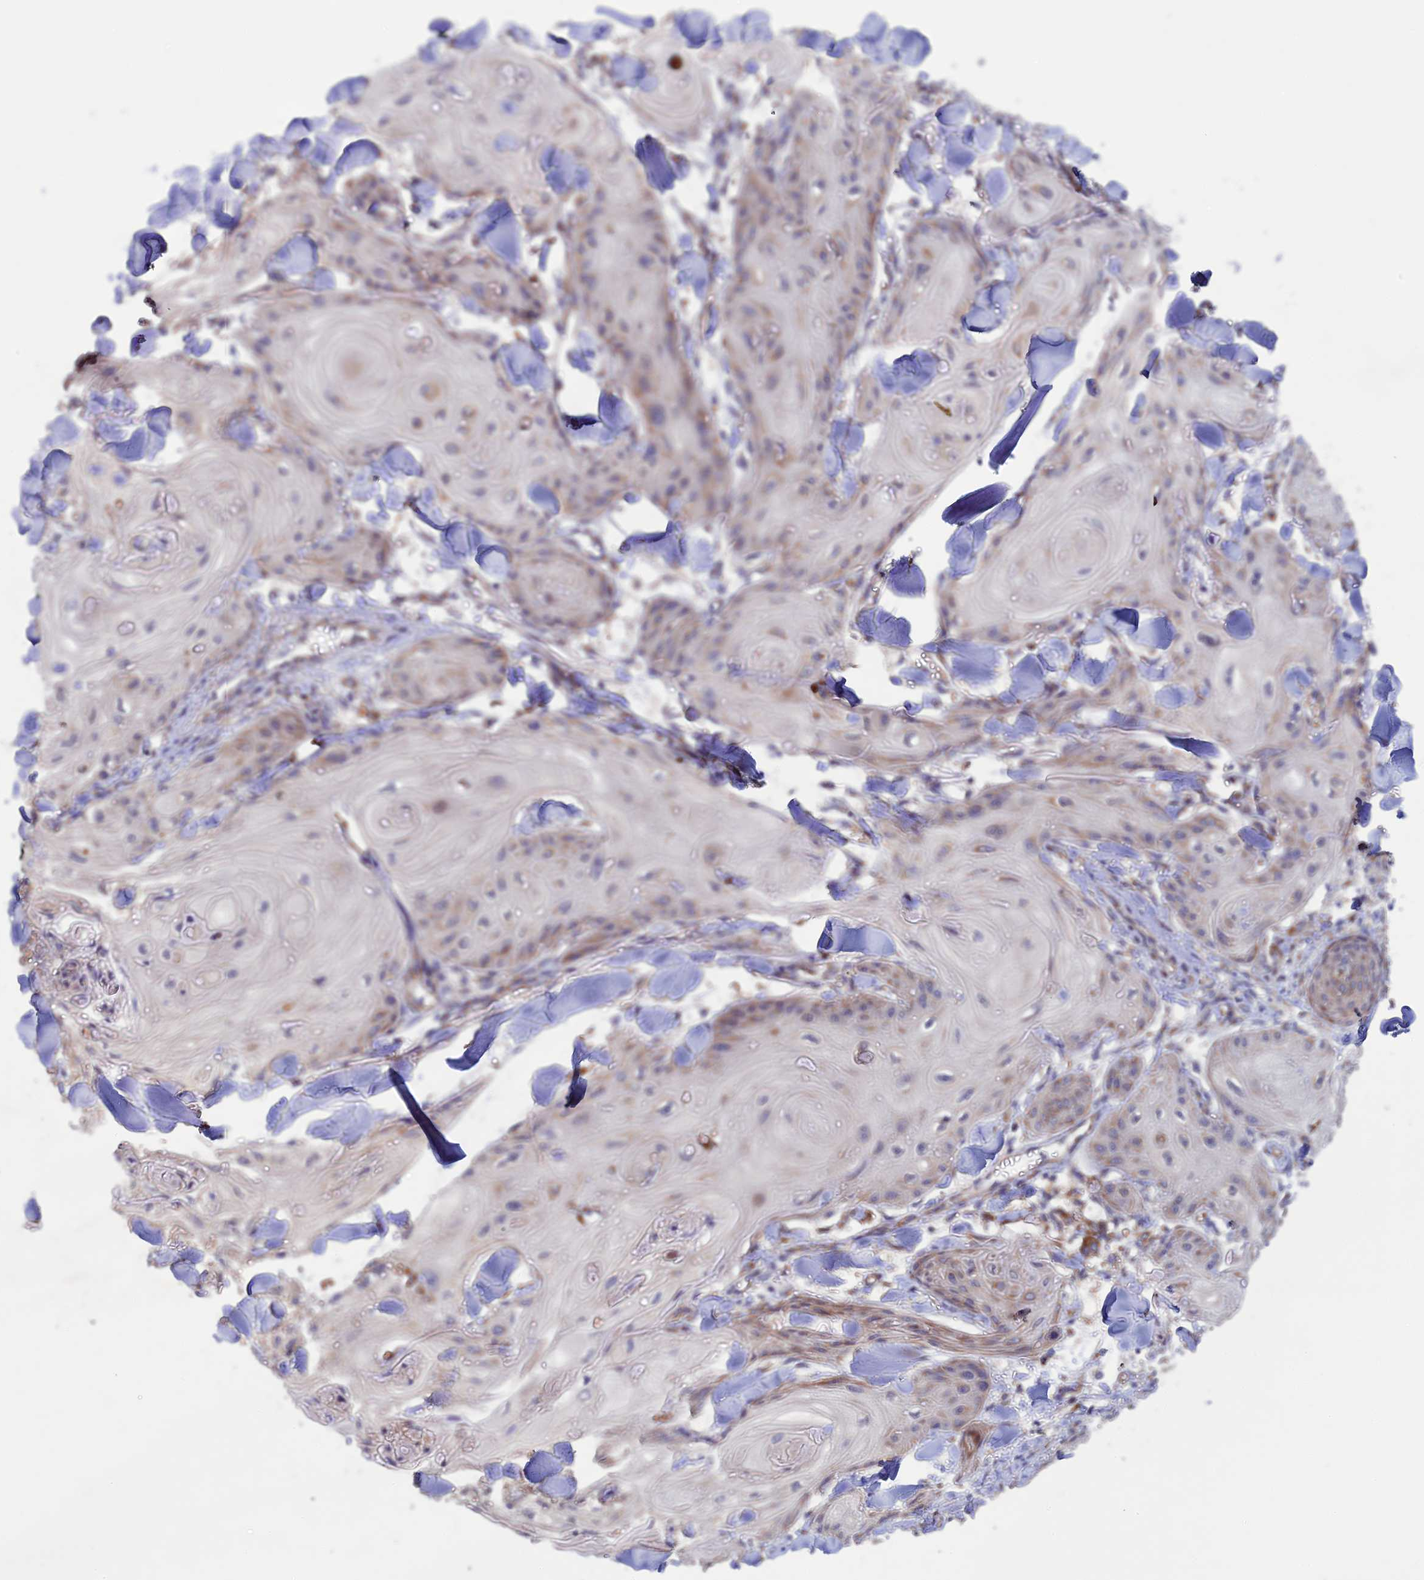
{"staining": {"intensity": "moderate", "quantity": "<25%", "location": "cytoplasmic/membranous"}, "tissue": "skin cancer", "cell_type": "Tumor cells", "image_type": "cancer", "snomed": [{"axis": "morphology", "description": "Squamous cell carcinoma, NOS"}, {"axis": "topography", "description": "Skin"}], "caption": "Approximately <25% of tumor cells in human squamous cell carcinoma (skin) display moderate cytoplasmic/membranous protein staining as visualized by brown immunohistochemical staining.", "gene": "RNF17", "patient": {"sex": "male", "age": 74}}